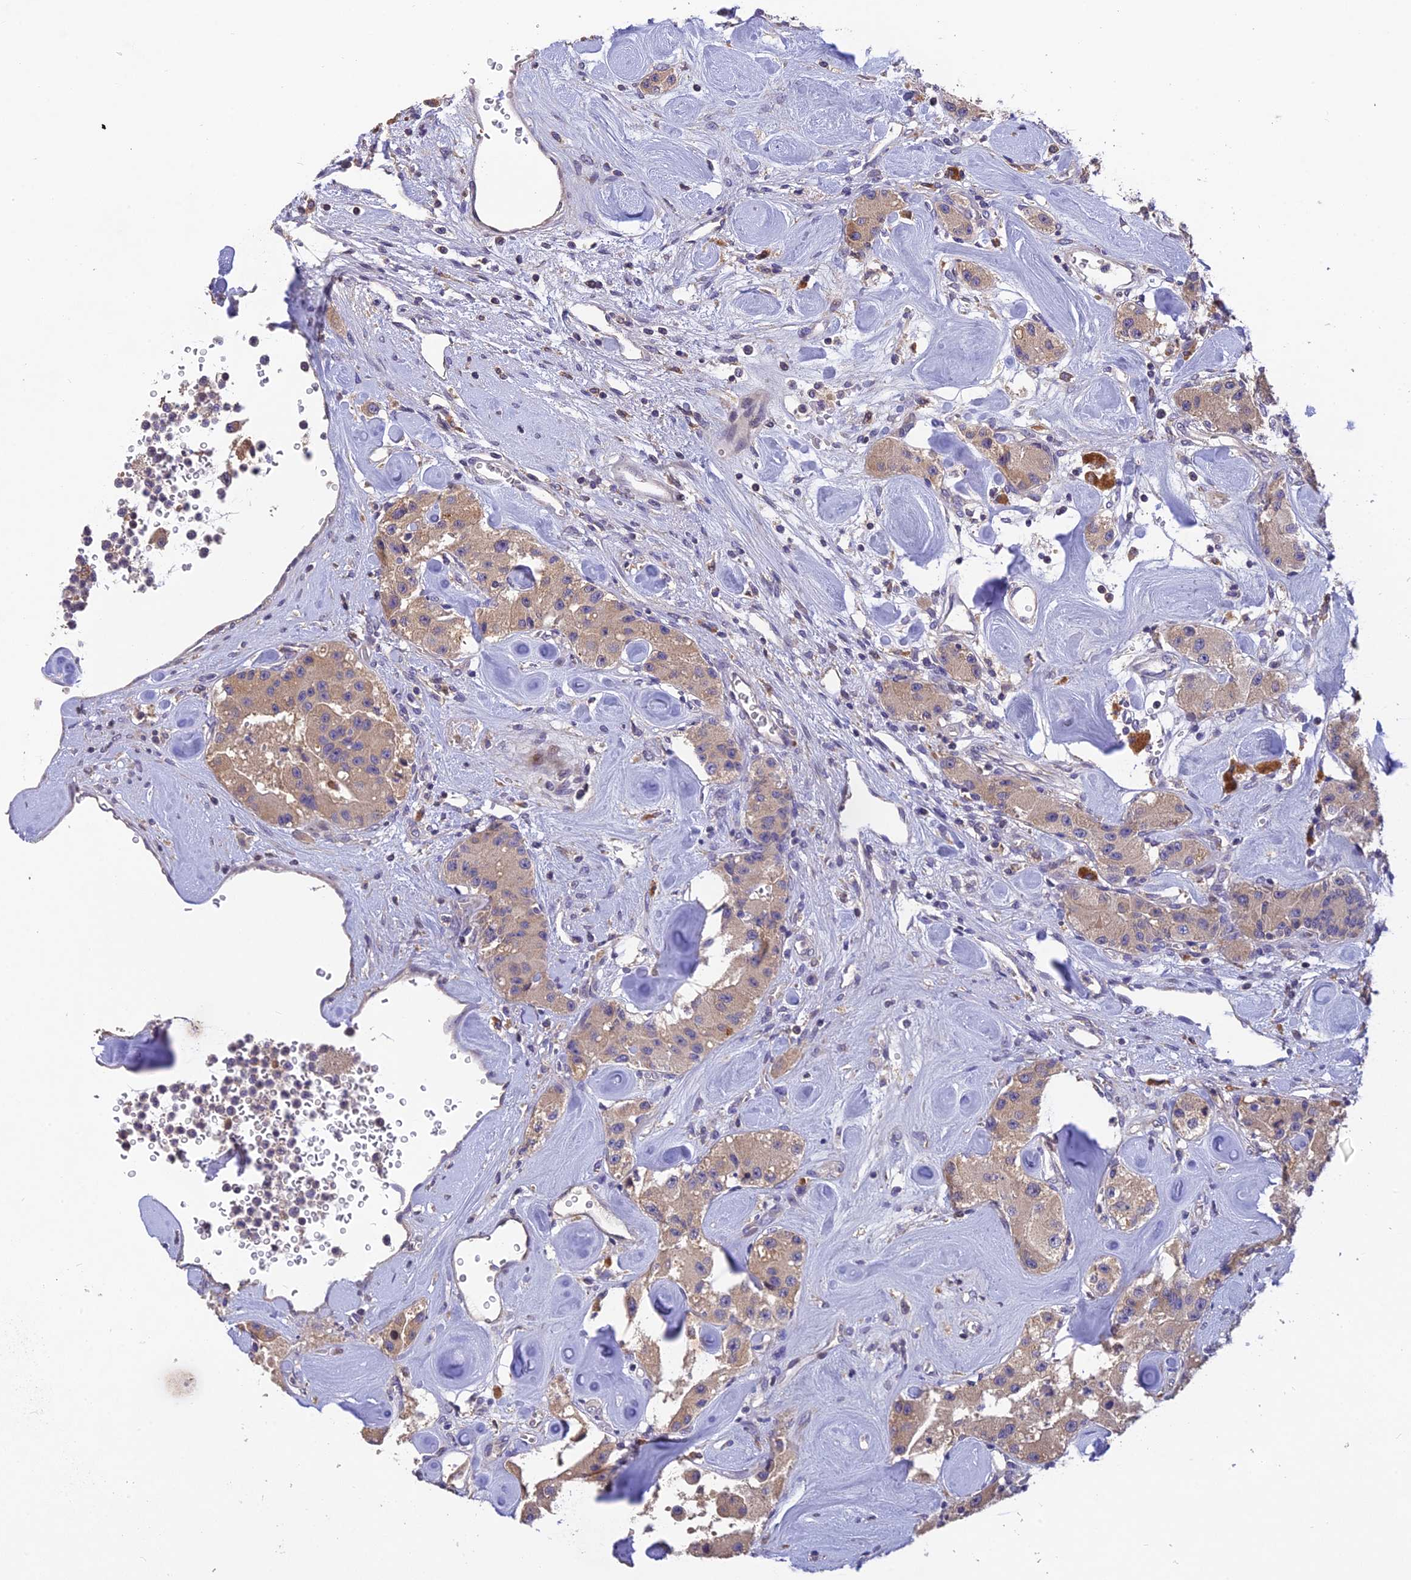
{"staining": {"intensity": "weak", "quantity": ">75%", "location": "cytoplasmic/membranous"}, "tissue": "carcinoid", "cell_type": "Tumor cells", "image_type": "cancer", "snomed": [{"axis": "morphology", "description": "Carcinoid, malignant, NOS"}, {"axis": "topography", "description": "Pancreas"}], "caption": "Brown immunohistochemical staining in human carcinoid (malignant) shows weak cytoplasmic/membranous positivity in about >75% of tumor cells.", "gene": "DENND5B", "patient": {"sex": "male", "age": 41}}